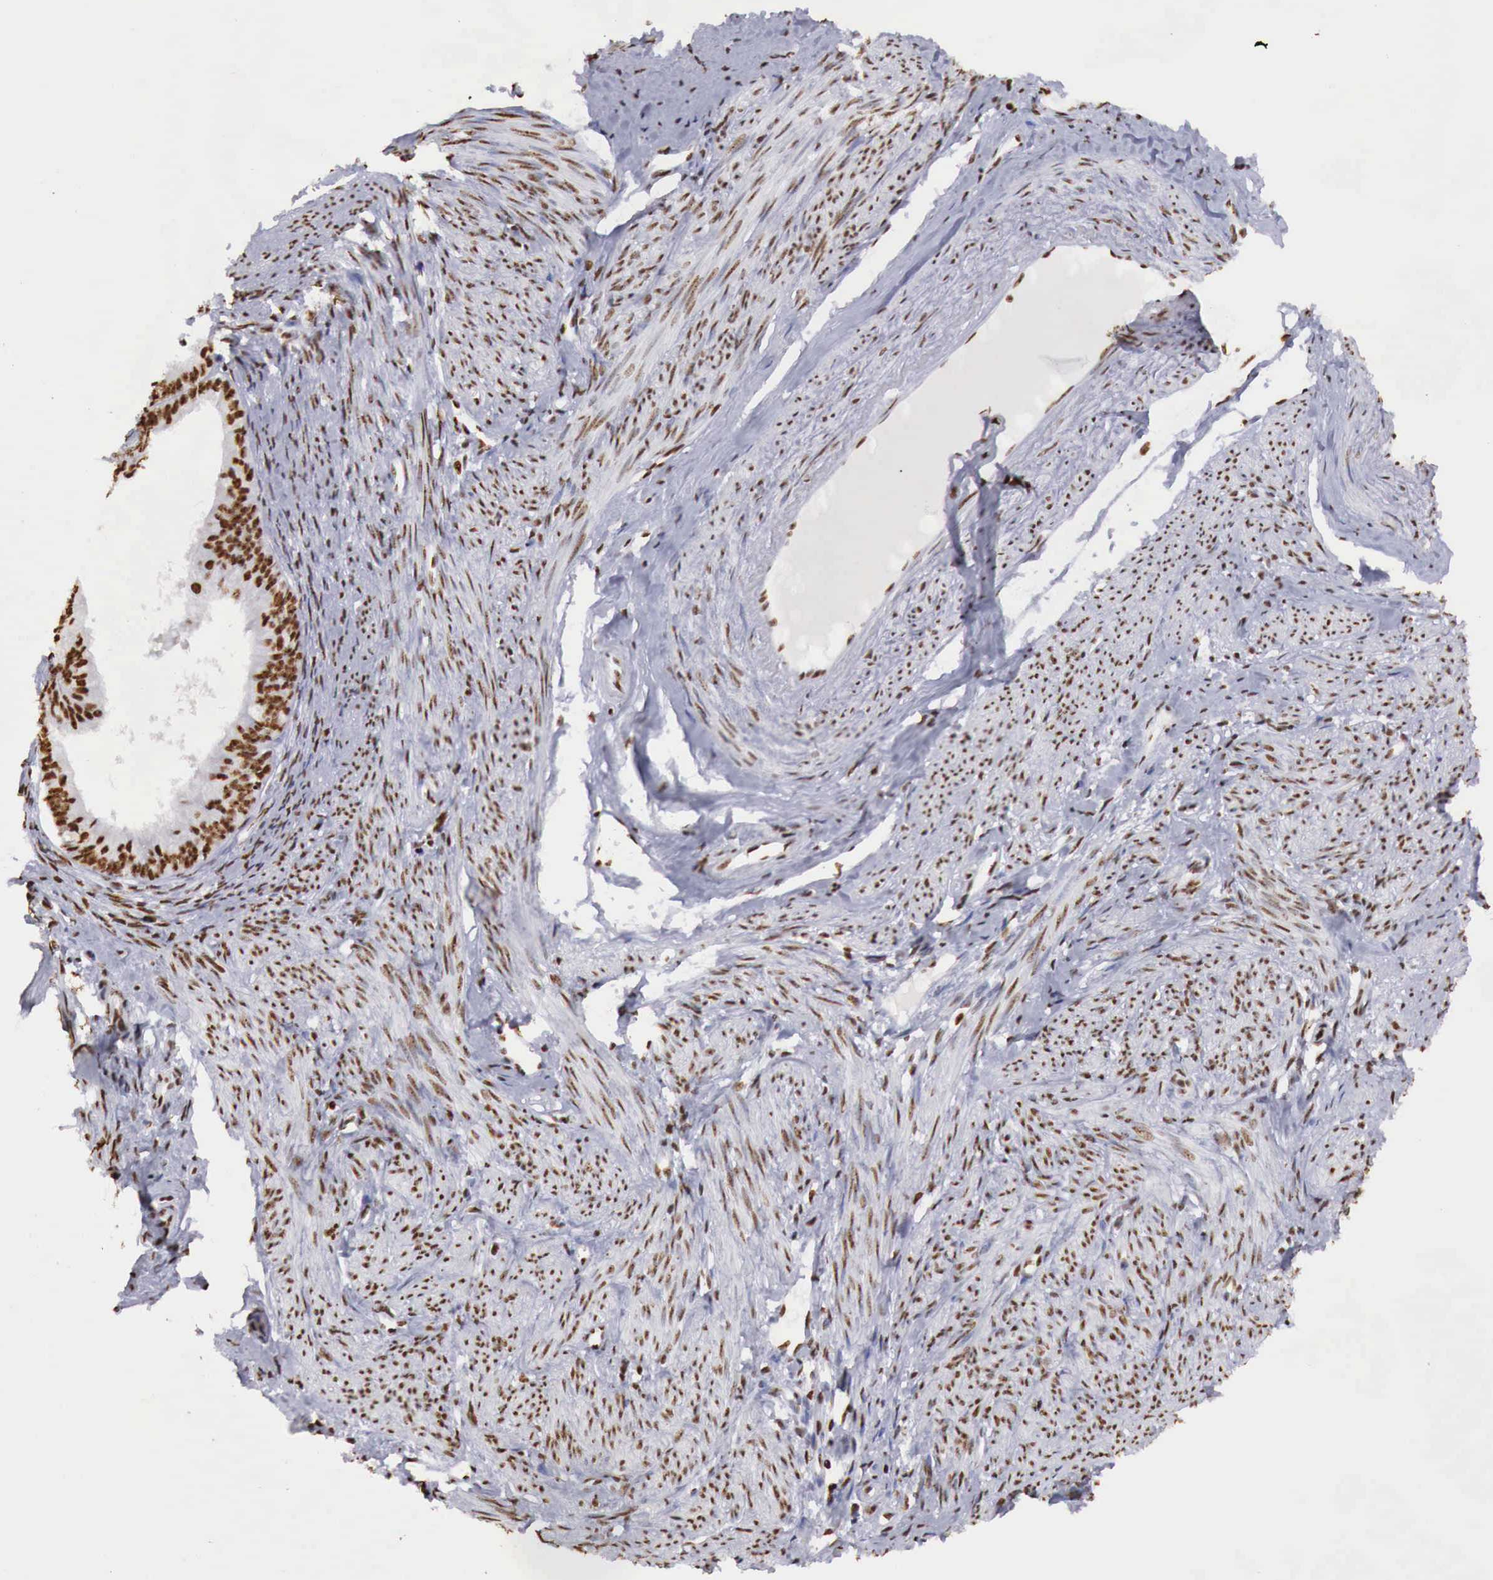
{"staining": {"intensity": "strong", "quantity": ">75%", "location": "nuclear"}, "tissue": "endometrial cancer", "cell_type": "Tumor cells", "image_type": "cancer", "snomed": [{"axis": "morphology", "description": "Adenocarcinoma, NOS"}, {"axis": "topography", "description": "Endometrium"}], "caption": "Tumor cells display high levels of strong nuclear staining in about >75% of cells in endometrial cancer.", "gene": "DKC1", "patient": {"sex": "female", "age": 76}}